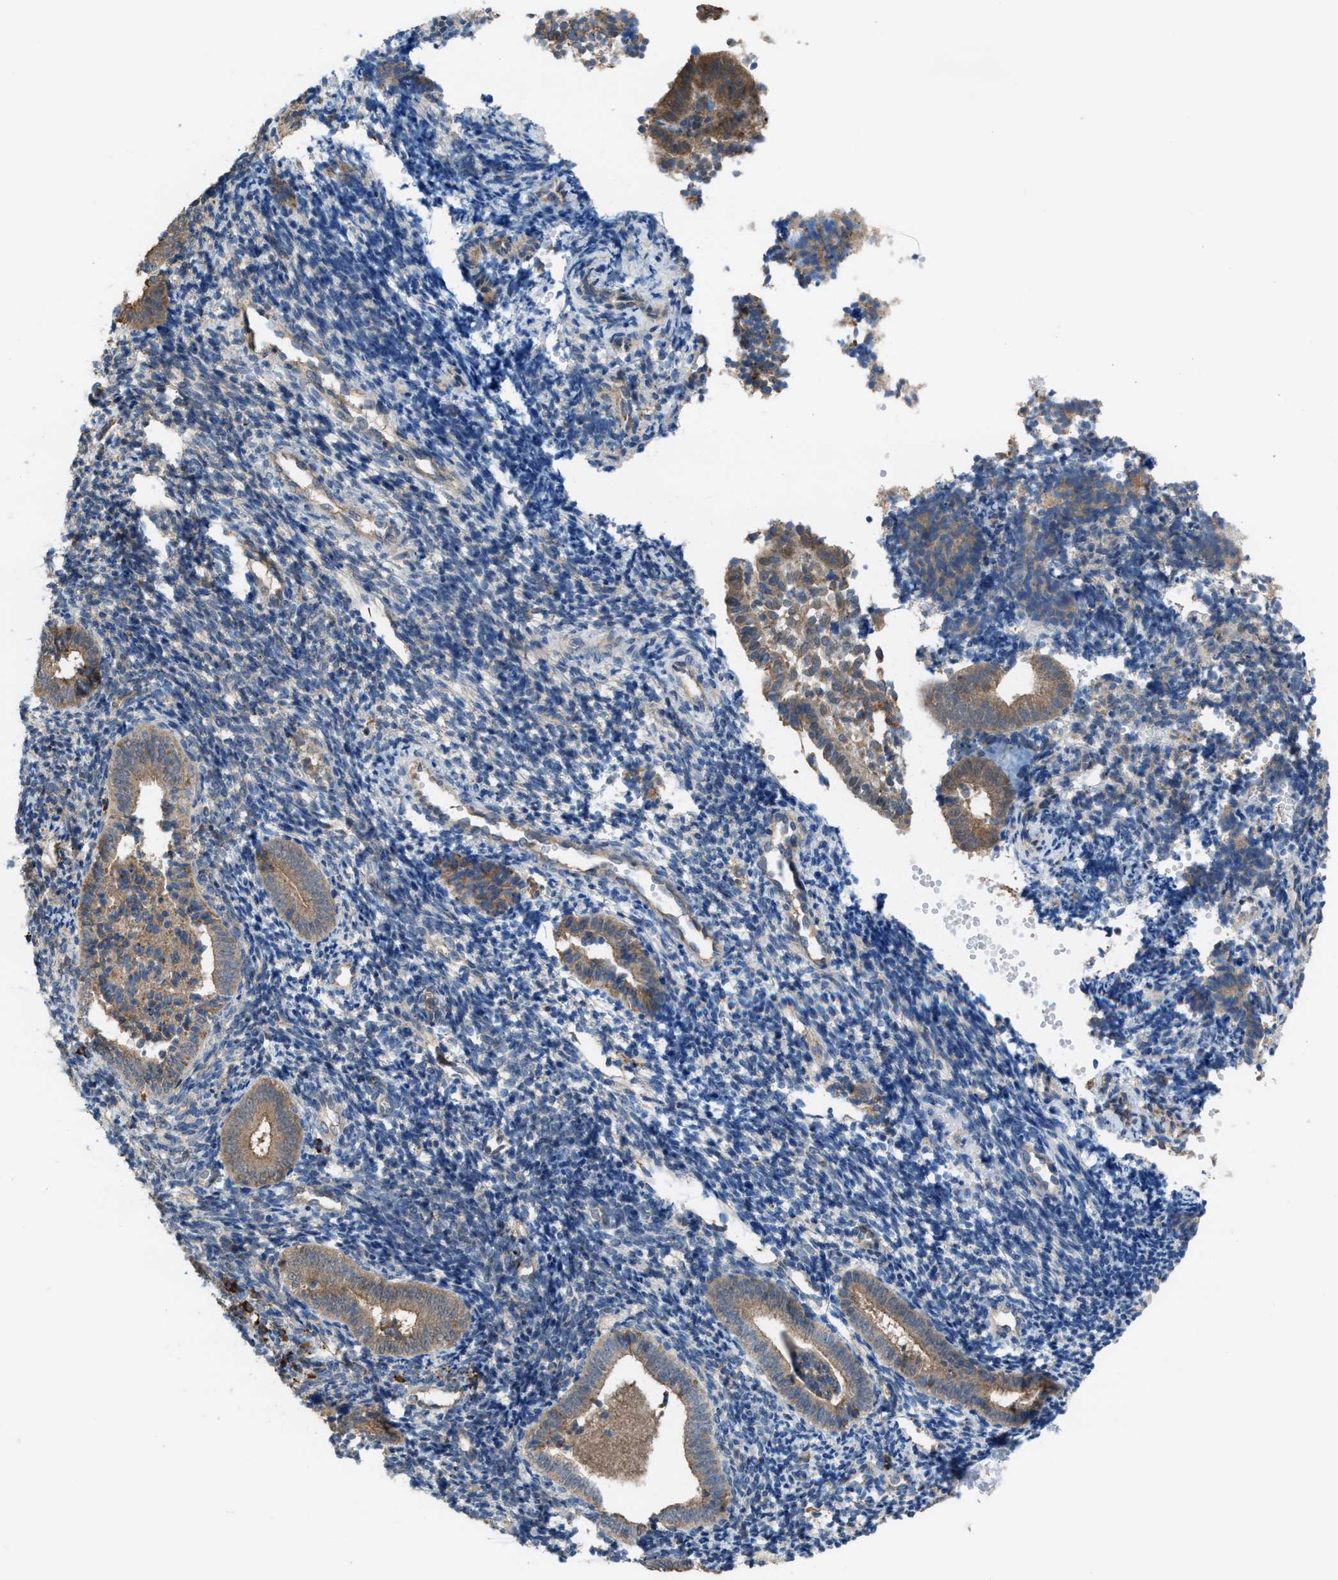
{"staining": {"intensity": "negative", "quantity": "none", "location": "none"}, "tissue": "endometrium", "cell_type": "Cells in endometrial stroma", "image_type": "normal", "snomed": [{"axis": "morphology", "description": "Normal tissue, NOS"}, {"axis": "topography", "description": "Uterus"}, {"axis": "topography", "description": "Endometrium"}], "caption": "Immunohistochemistry micrograph of unremarkable endometrium: human endometrium stained with DAB (3,3'-diaminobenzidine) demonstrates no significant protein expression in cells in endometrial stroma.", "gene": "PLAA", "patient": {"sex": "female", "age": 33}}